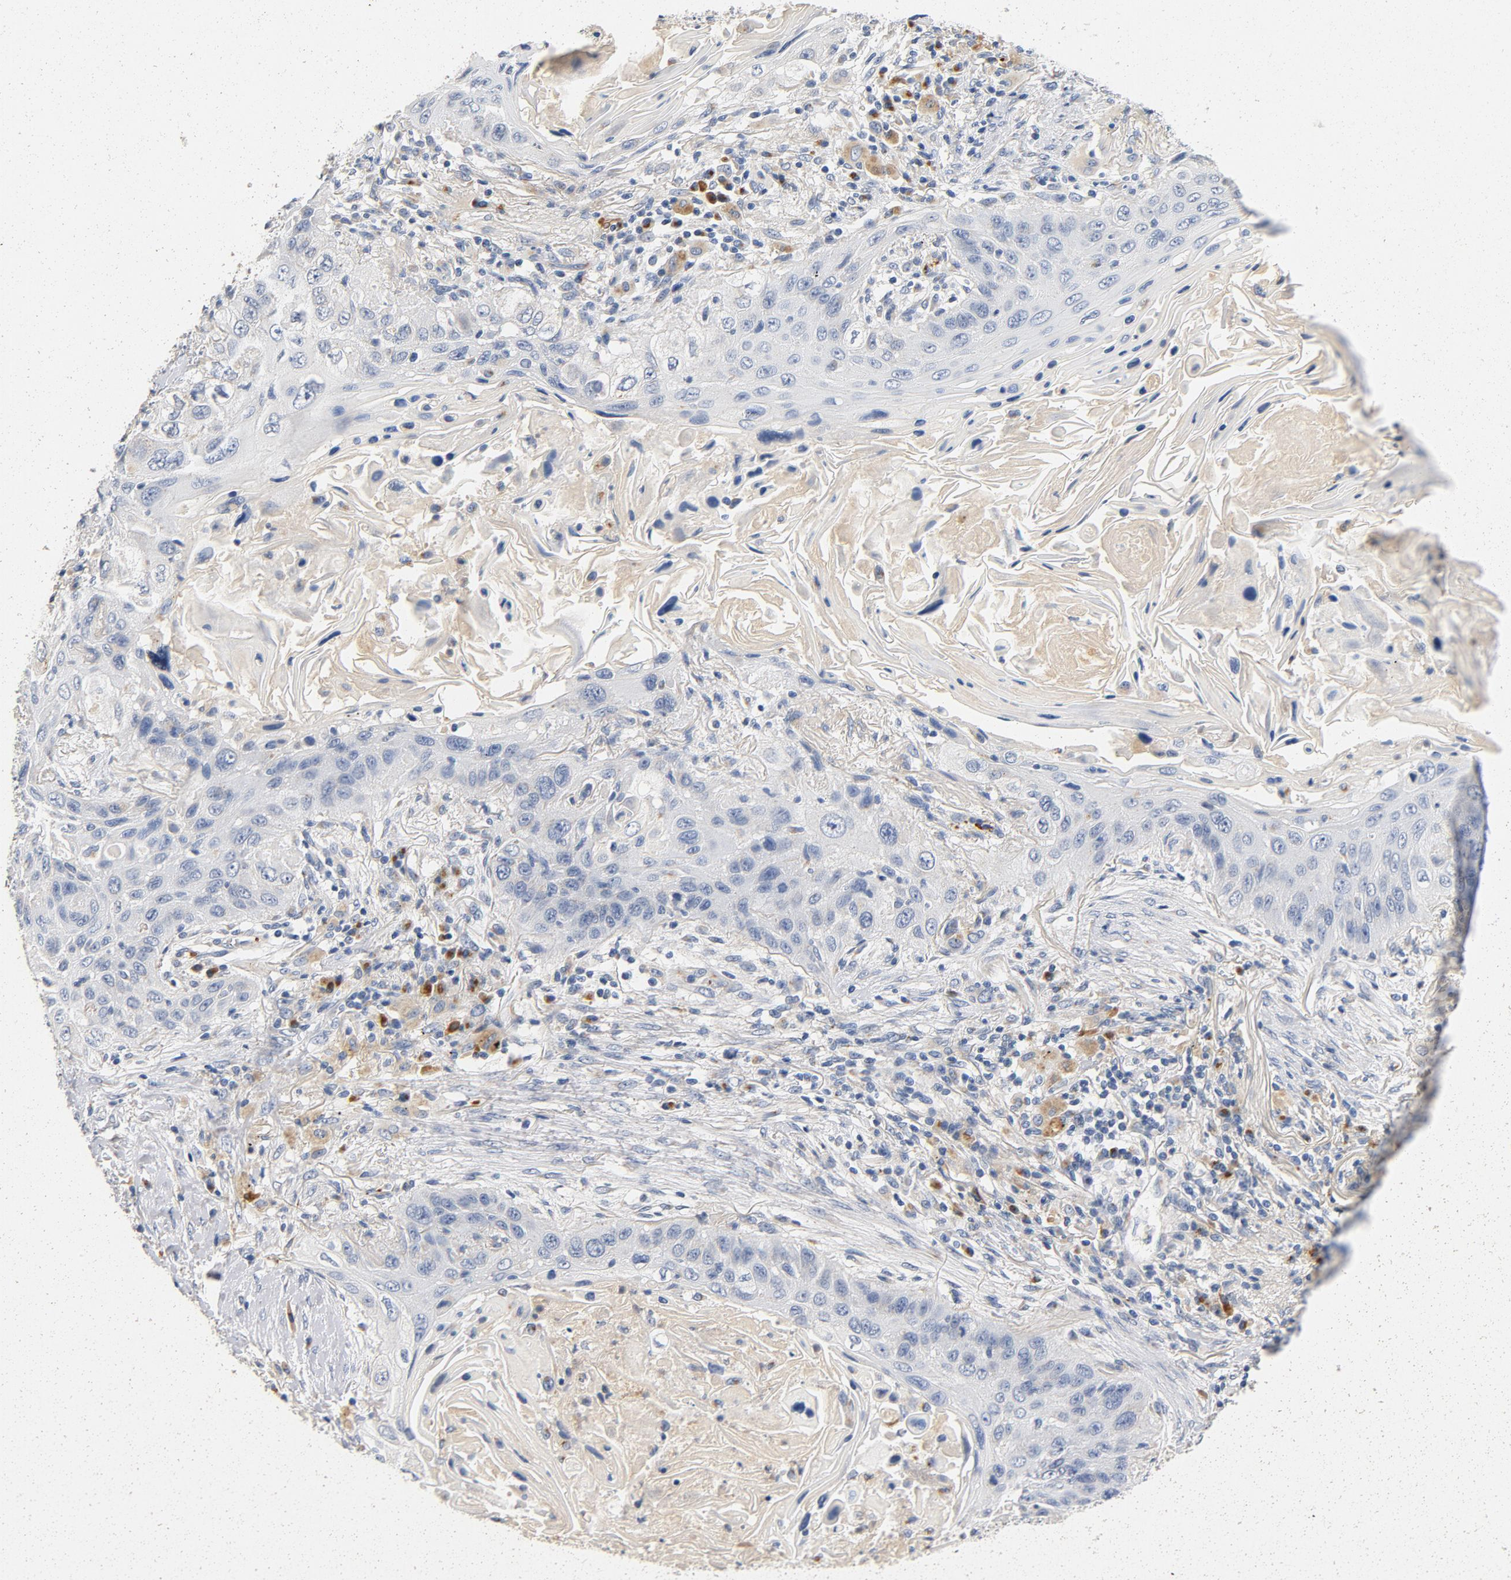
{"staining": {"intensity": "negative", "quantity": "none", "location": "none"}, "tissue": "lung cancer", "cell_type": "Tumor cells", "image_type": "cancer", "snomed": [{"axis": "morphology", "description": "Squamous cell carcinoma, NOS"}, {"axis": "topography", "description": "Lung"}], "caption": "Immunohistochemical staining of human lung cancer (squamous cell carcinoma) demonstrates no significant expression in tumor cells.", "gene": "LMAN2", "patient": {"sex": "female", "age": 67}}